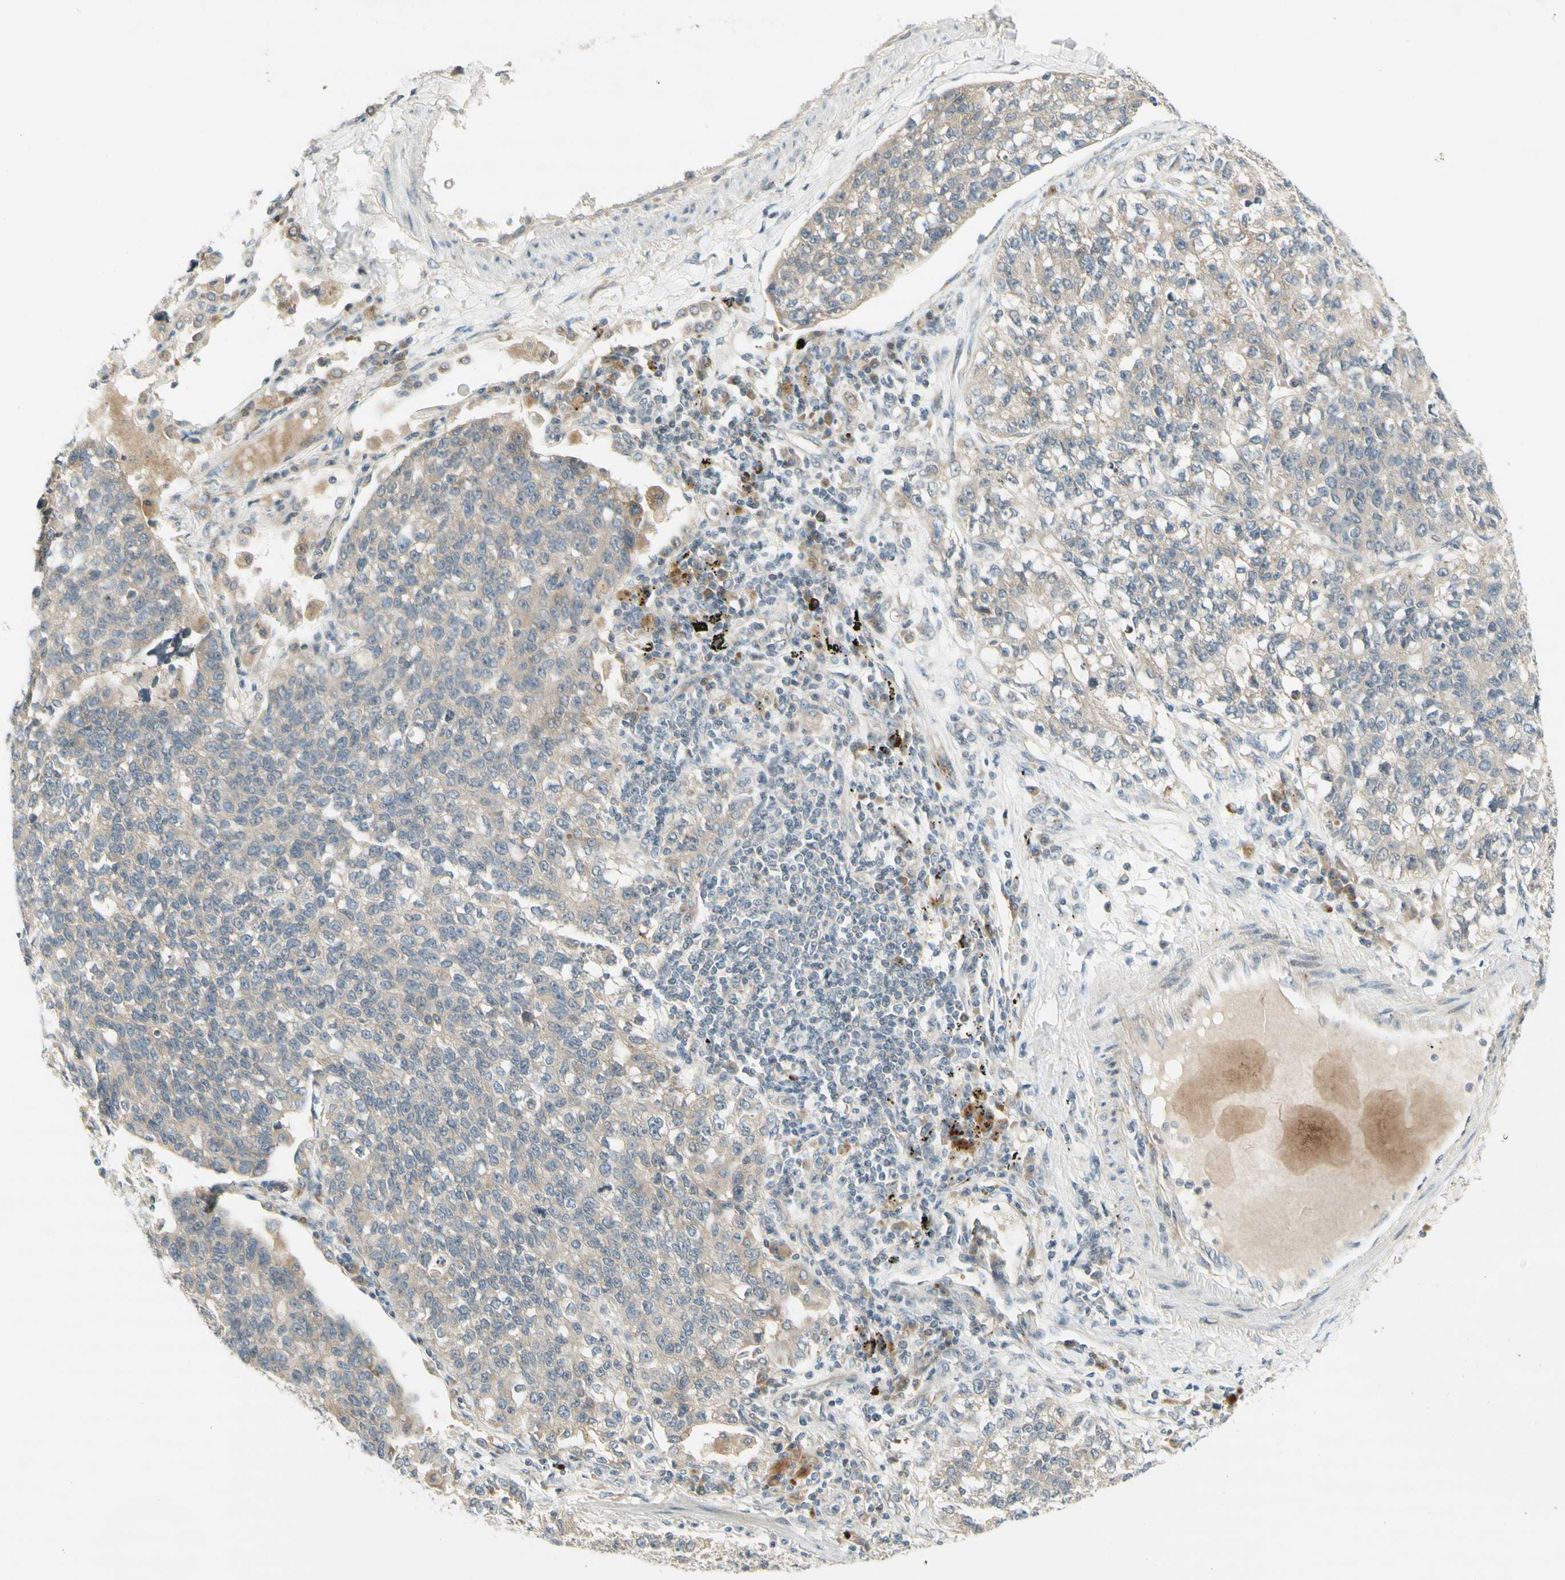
{"staining": {"intensity": "weak", "quantity": "25%-75%", "location": "cytoplasmic/membranous"}, "tissue": "lung cancer", "cell_type": "Tumor cells", "image_type": "cancer", "snomed": [{"axis": "morphology", "description": "Adenocarcinoma, NOS"}, {"axis": "topography", "description": "Lung"}], "caption": "Immunohistochemical staining of lung cancer exhibits weak cytoplasmic/membranous protein staining in approximately 25%-75% of tumor cells.", "gene": "ETF1", "patient": {"sex": "male", "age": 49}}